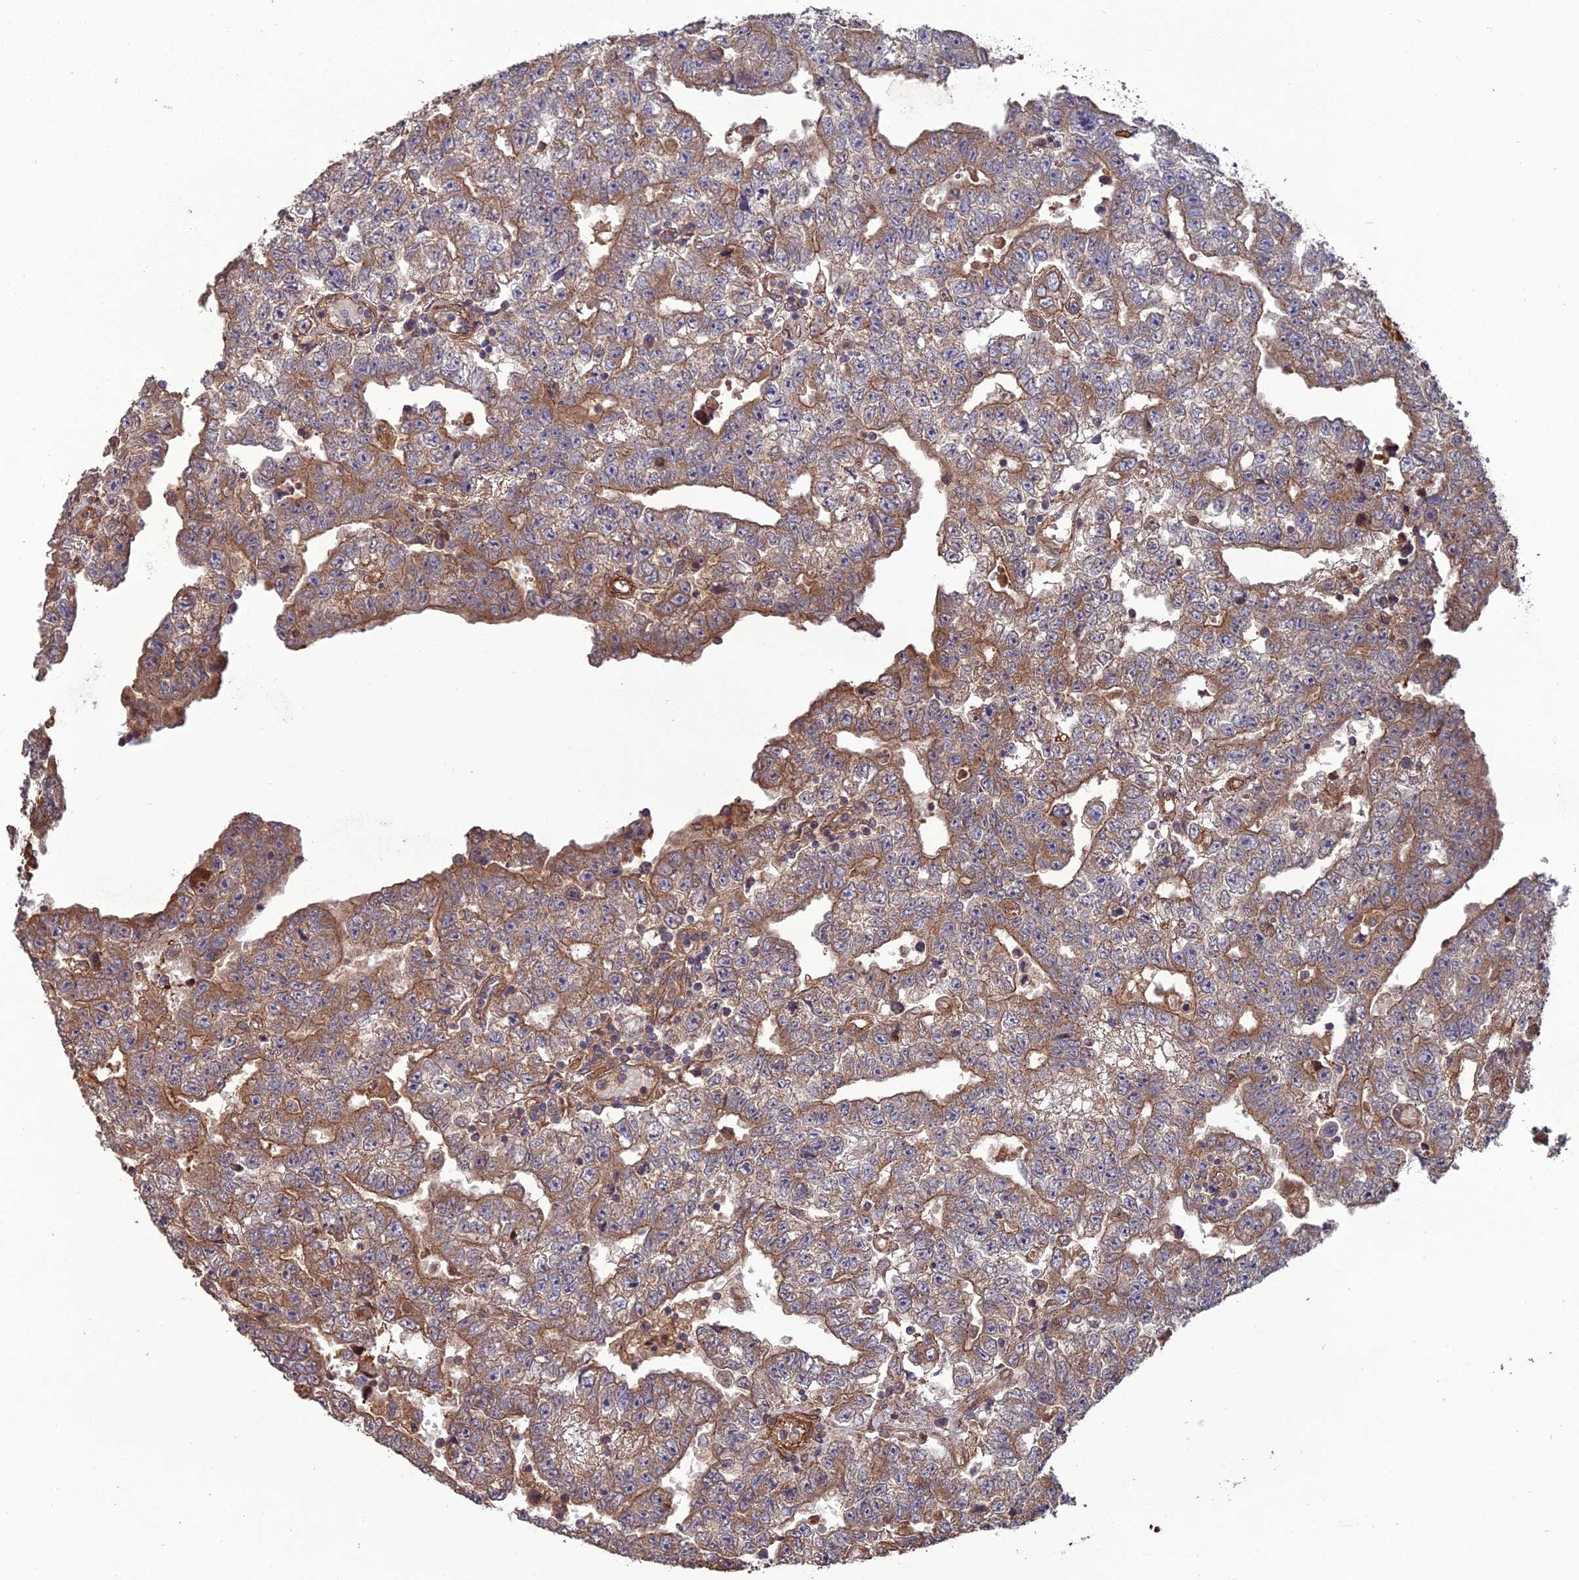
{"staining": {"intensity": "moderate", "quantity": ">75%", "location": "cytoplasmic/membranous"}, "tissue": "testis cancer", "cell_type": "Tumor cells", "image_type": "cancer", "snomed": [{"axis": "morphology", "description": "Carcinoma, Embryonal, NOS"}, {"axis": "topography", "description": "Testis"}], "caption": "DAB immunohistochemical staining of testis embryonal carcinoma demonstrates moderate cytoplasmic/membranous protein positivity in about >75% of tumor cells.", "gene": "ATP6V0A2", "patient": {"sex": "male", "age": 25}}